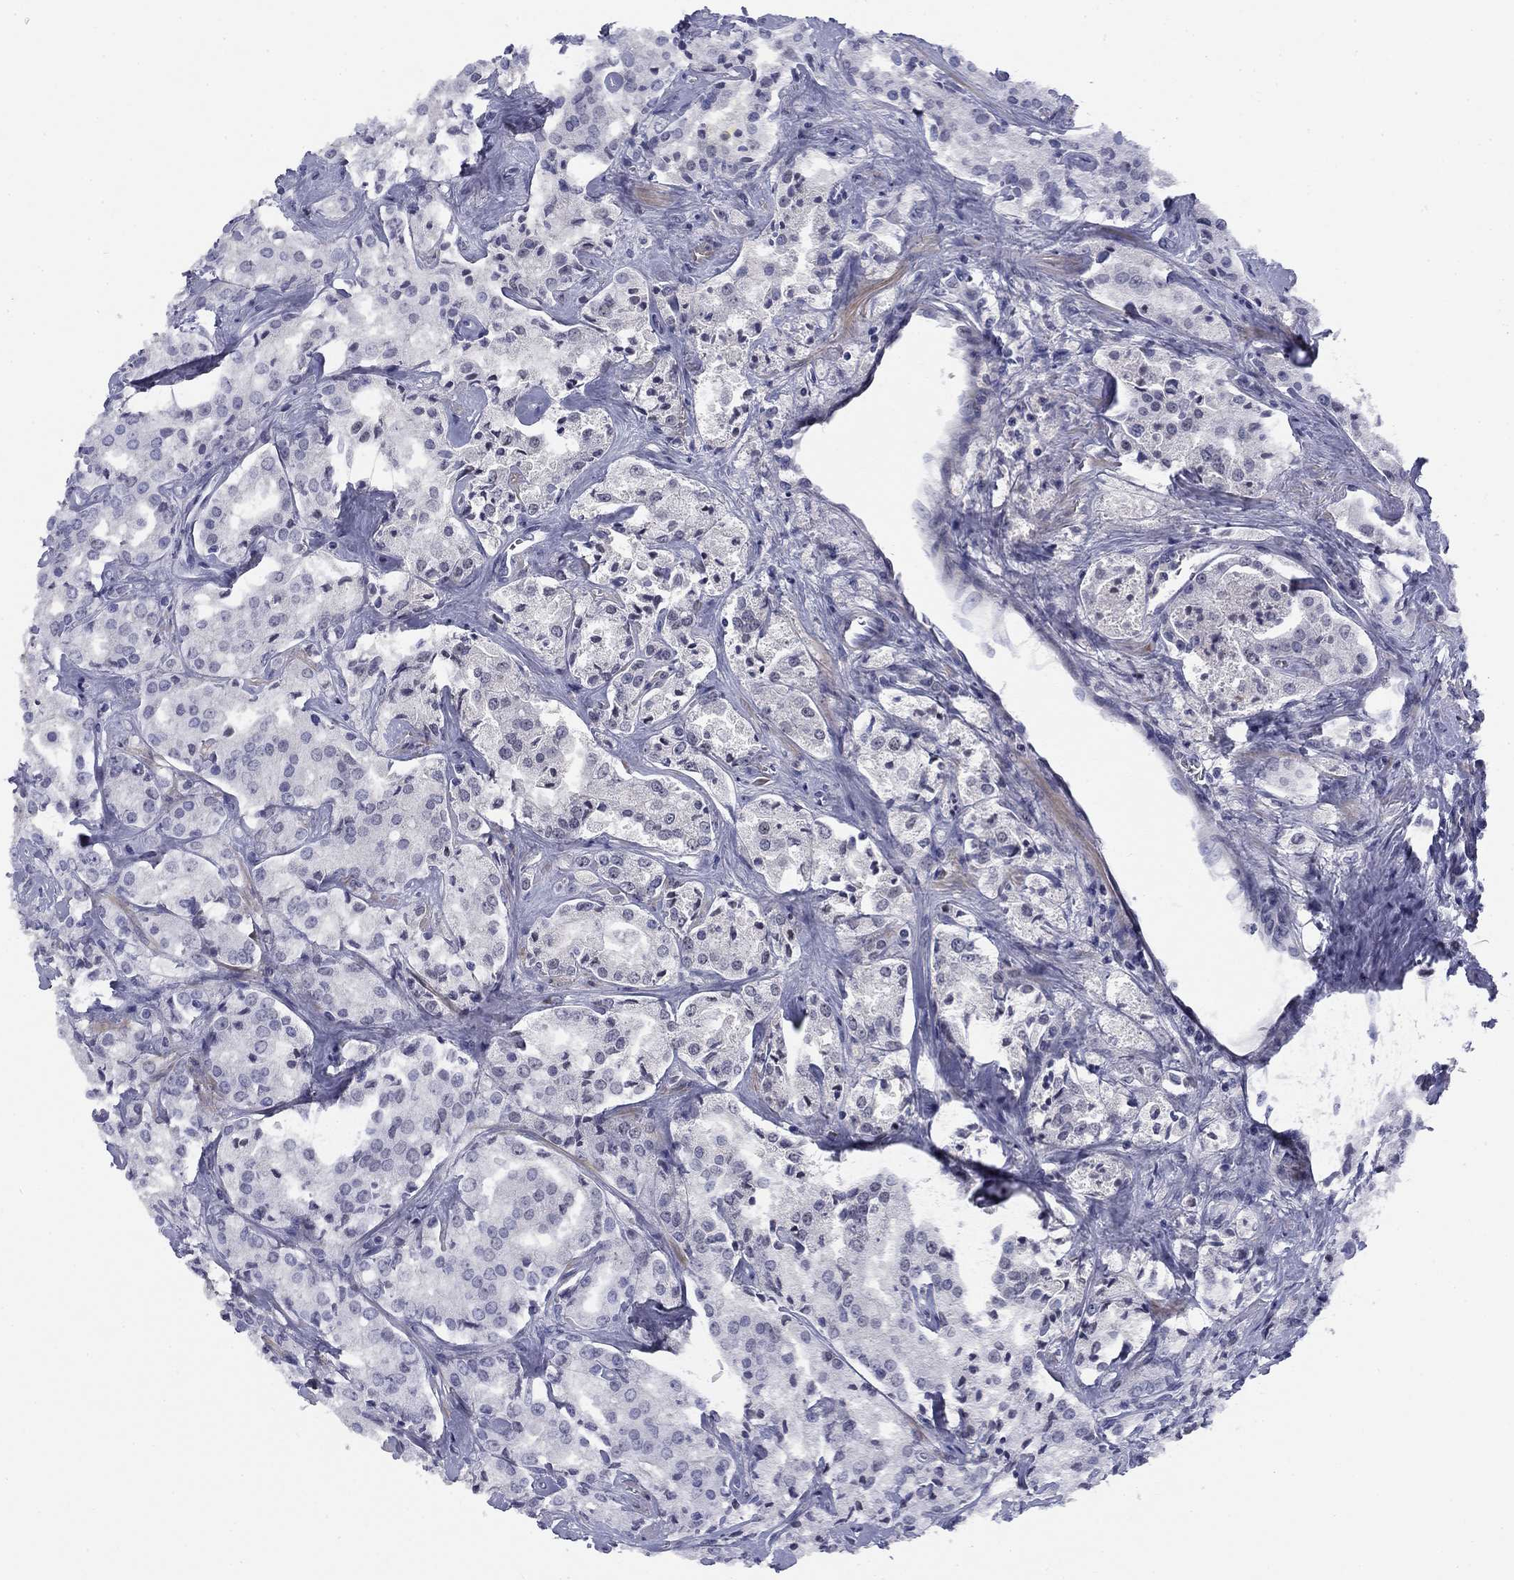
{"staining": {"intensity": "negative", "quantity": "none", "location": "none"}, "tissue": "prostate cancer", "cell_type": "Tumor cells", "image_type": "cancer", "snomed": [{"axis": "morphology", "description": "Adenocarcinoma, NOS"}, {"axis": "topography", "description": "Prostate"}], "caption": "This image is of prostate adenocarcinoma stained with immunohistochemistry (IHC) to label a protein in brown with the nuclei are counter-stained blue. There is no positivity in tumor cells. Nuclei are stained in blue.", "gene": "TIGD4", "patient": {"sex": "male", "age": 66}}